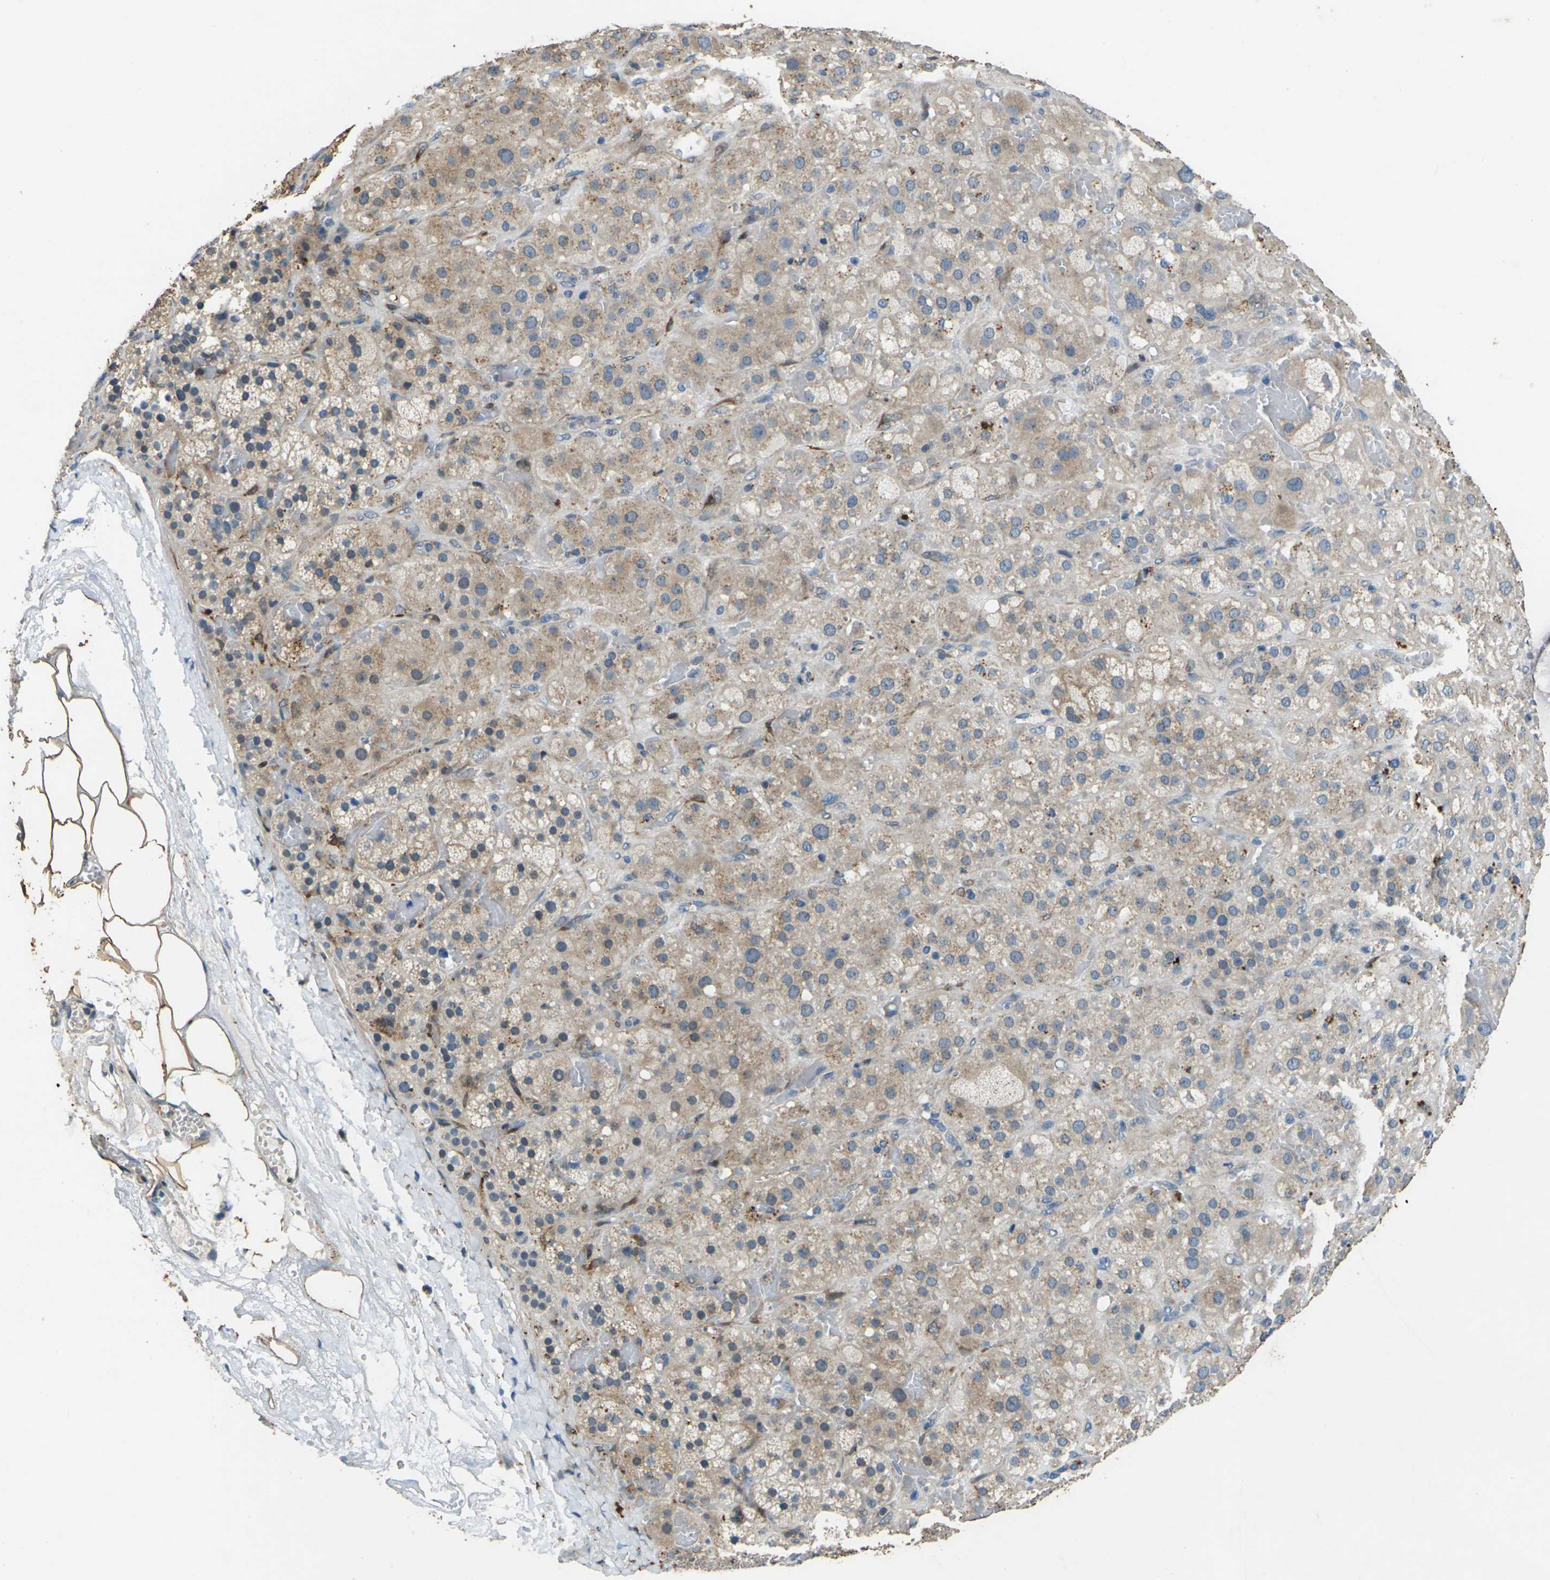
{"staining": {"intensity": "moderate", "quantity": "25%-75%", "location": "cytoplasmic/membranous"}, "tissue": "adrenal gland", "cell_type": "Glandular cells", "image_type": "normal", "snomed": [{"axis": "morphology", "description": "Normal tissue, NOS"}, {"axis": "topography", "description": "Adrenal gland"}], "caption": "A histopathology image showing moderate cytoplasmic/membranous positivity in about 25%-75% of glandular cells in unremarkable adrenal gland, as visualized by brown immunohistochemical staining.", "gene": "SIGLEC14", "patient": {"sex": "female", "age": 47}}